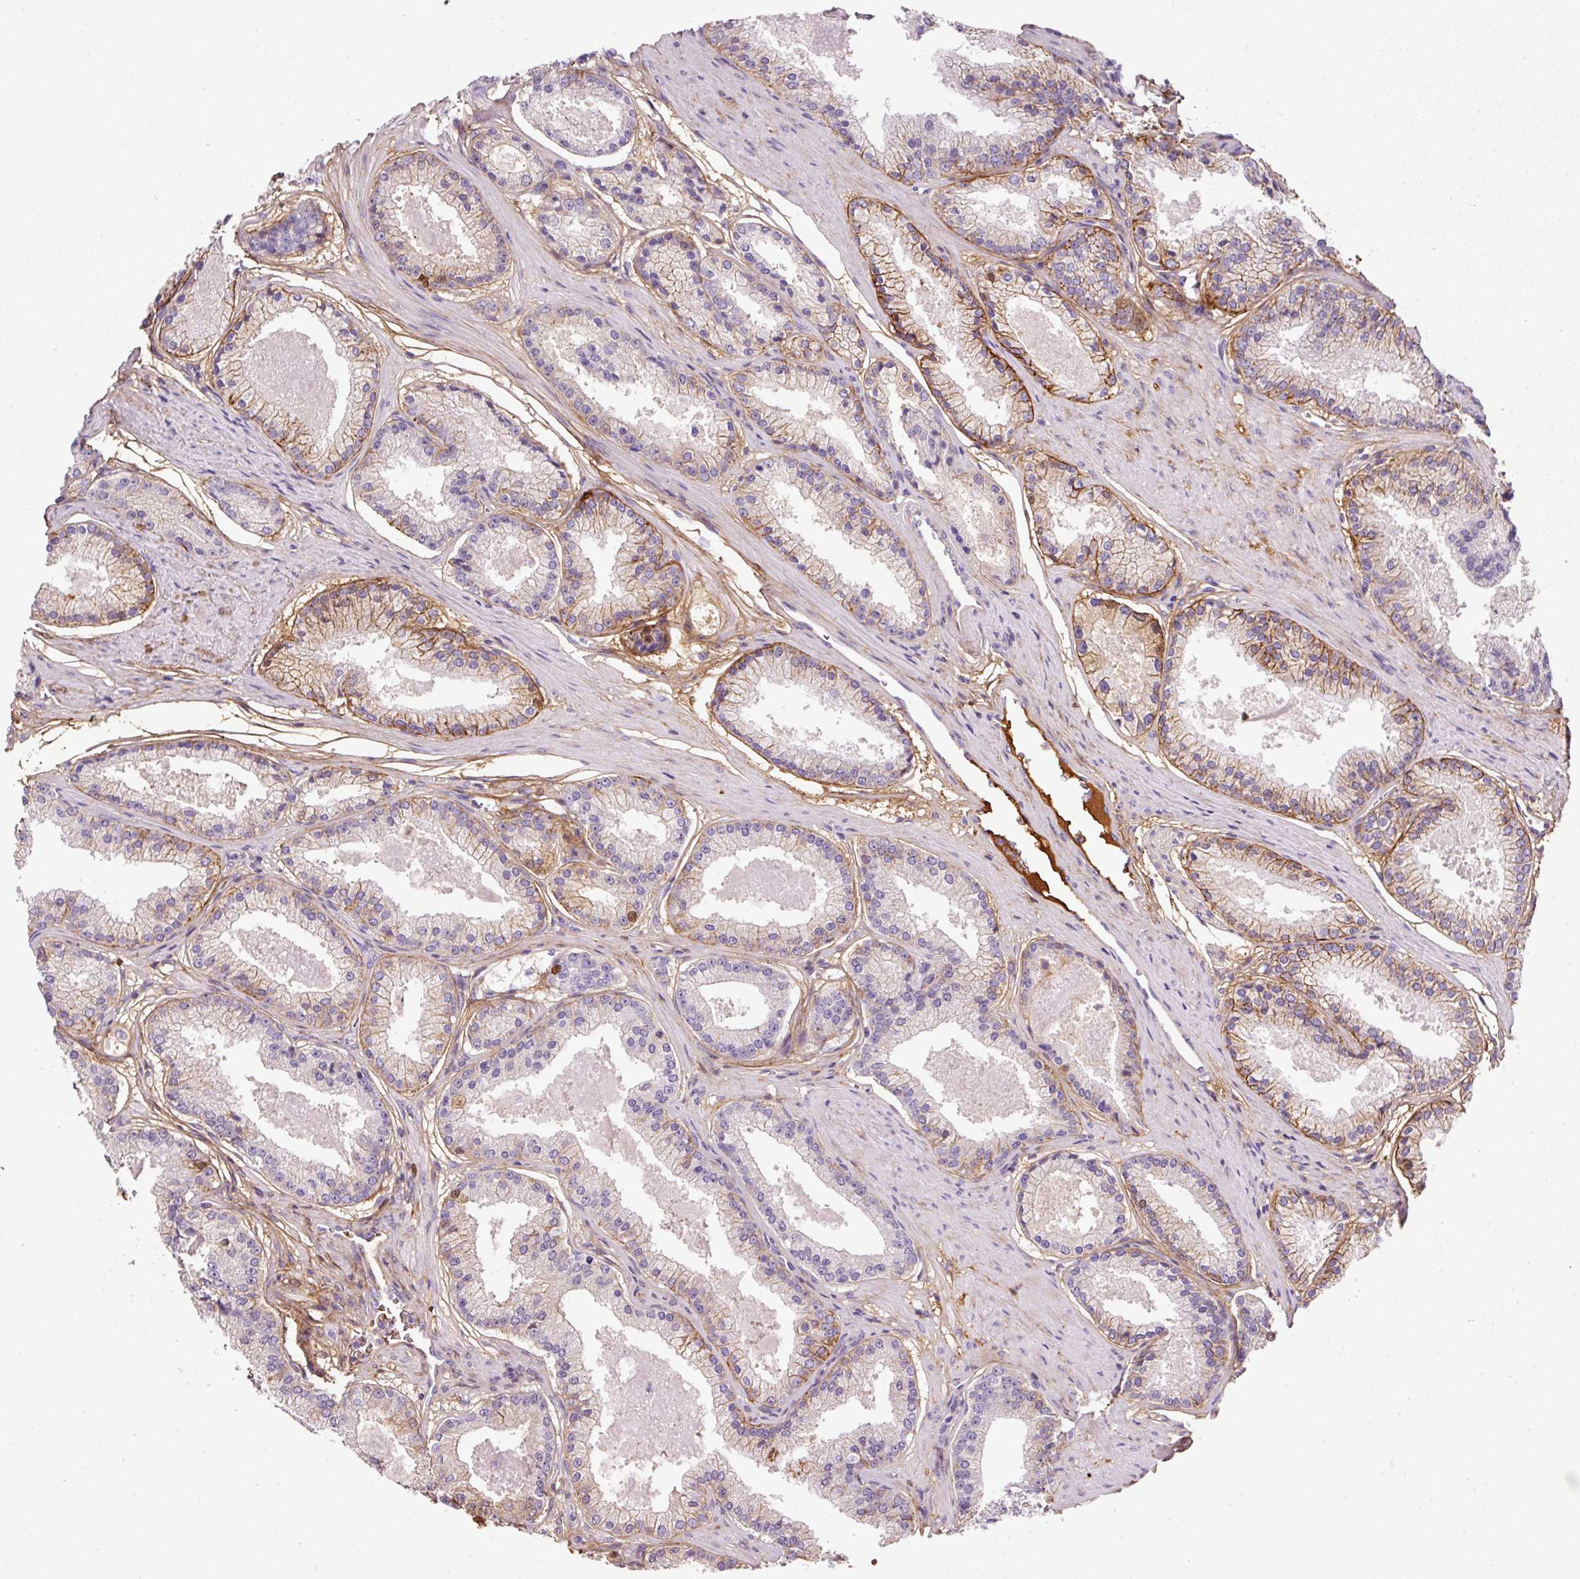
{"staining": {"intensity": "negative", "quantity": "none", "location": "none"}, "tissue": "prostate cancer", "cell_type": "Tumor cells", "image_type": "cancer", "snomed": [{"axis": "morphology", "description": "Adenocarcinoma, Low grade"}, {"axis": "topography", "description": "Prostate"}], "caption": "IHC photomicrograph of human prostate cancer (low-grade adenocarcinoma) stained for a protein (brown), which demonstrates no expression in tumor cells. (IHC, brightfield microscopy, high magnification).", "gene": "SOS2", "patient": {"sex": "male", "age": 59}}